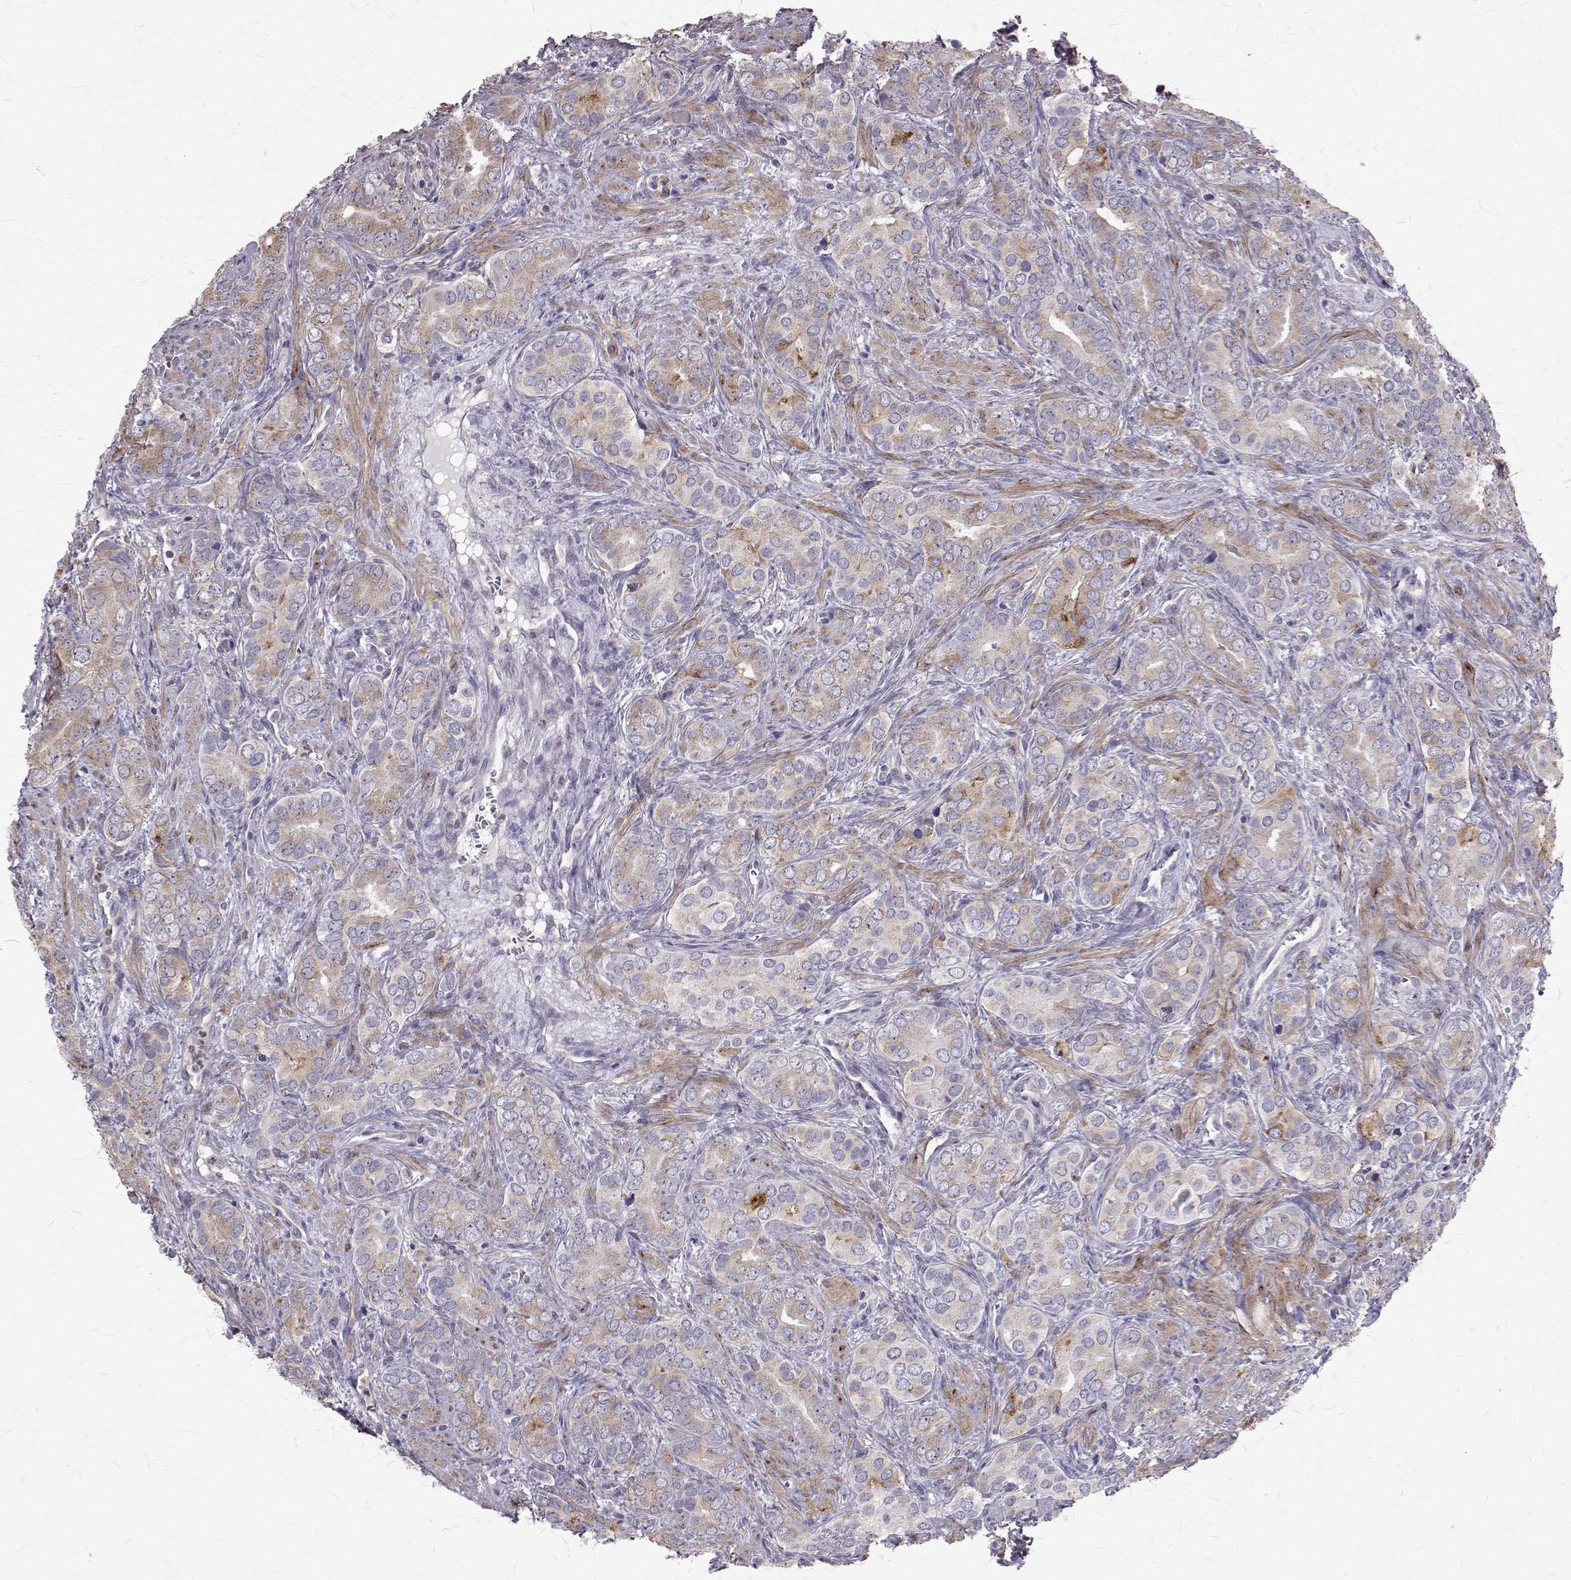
{"staining": {"intensity": "weak", "quantity": "25%-75%", "location": "cytoplasmic/membranous"}, "tissue": "prostate cancer", "cell_type": "Tumor cells", "image_type": "cancer", "snomed": [{"axis": "morphology", "description": "Adenocarcinoma, High grade"}, {"axis": "topography", "description": "Prostate"}], "caption": "Immunohistochemical staining of human prostate cancer displays weak cytoplasmic/membranous protein staining in approximately 25%-75% of tumor cells.", "gene": "CCDC89", "patient": {"sex": "male", "age": 84}}